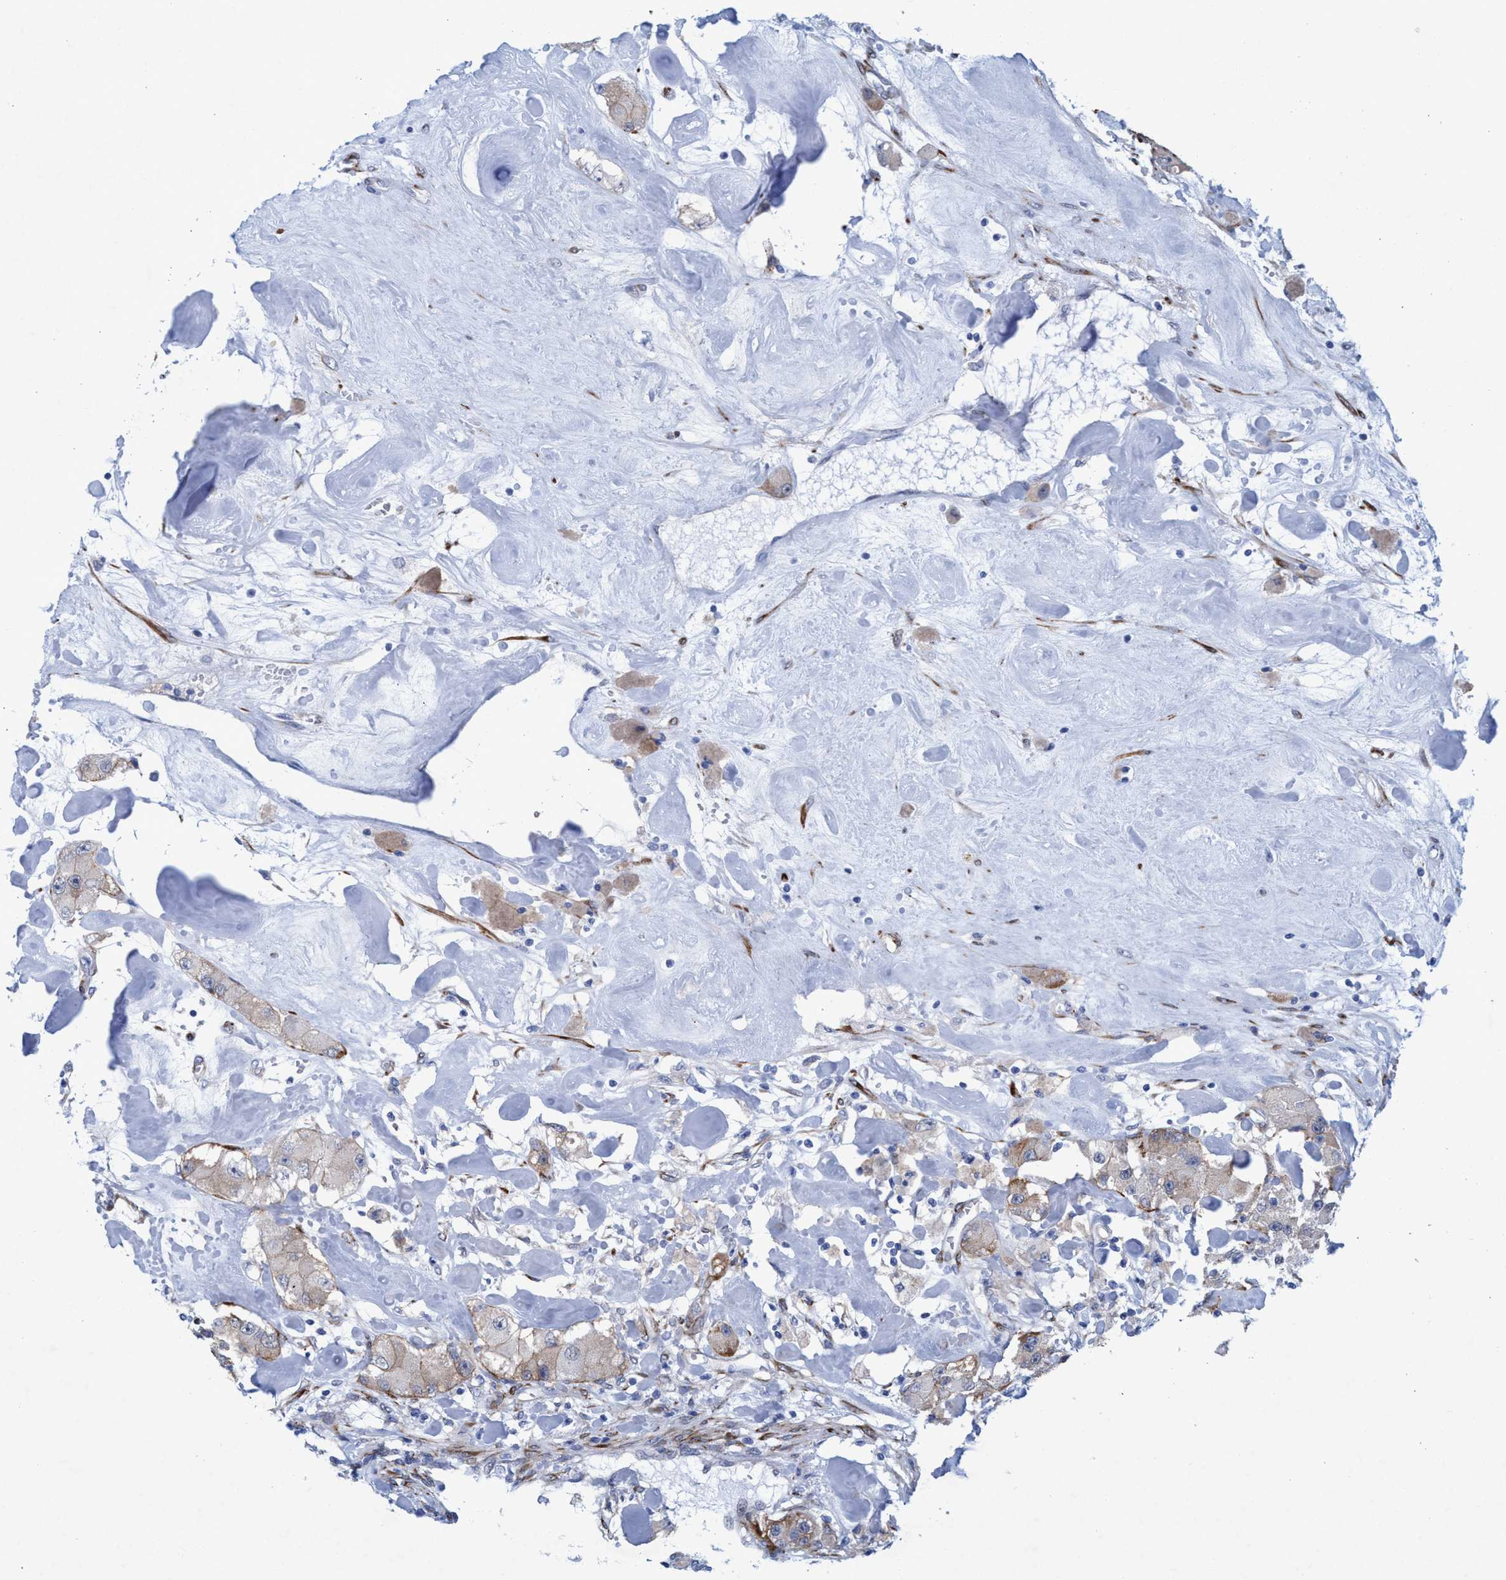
{"staining": {"intensity": "weak", "quantity": "25%-75%", "location": "cytoplasmic/membranous"}, "tissue": "carcinoid", "cell_type": "Tumor cells", "image_type": "cancer", "snomed": [{"axis": "morphology", "description": "Carcinoid, malignant, NOS"}, {"axis": "topography", "description": "Pancreas"}], "caption": "A brown stain labels weak cytoplasmic/membranous positivity of a protein in malignant carcinoid tumor cells.", "gene": "SLC43A2", "patient": {"sex": "male", "age": 41}}